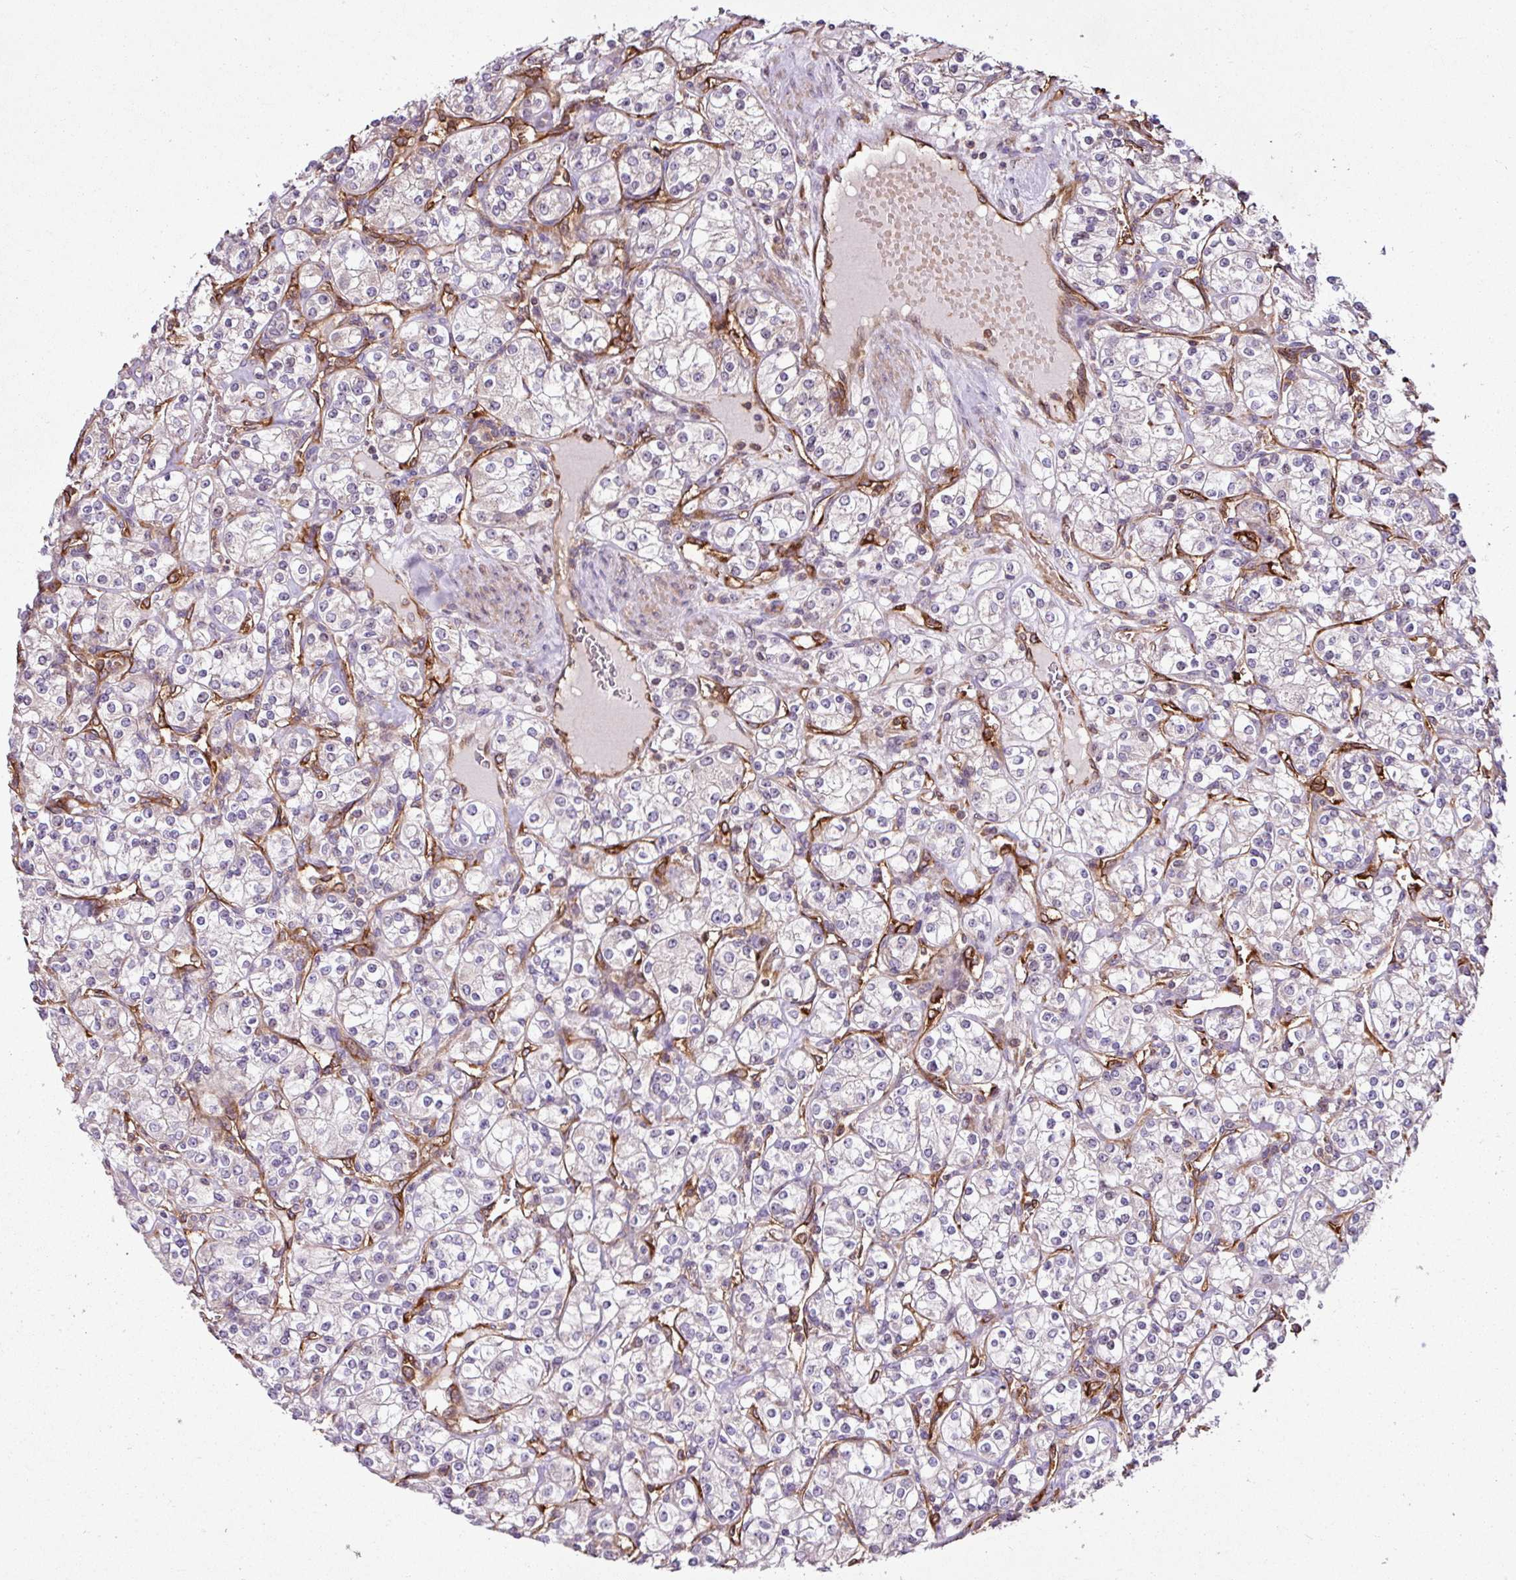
{"staining": {"intensity": "negative", "quantity": "none", "location": "none"}, "tissue": "renal cancer", "cell_type": "Tumor cells", "image_type": "cancer", "snomed": [{"axis": "morphology", "description": "Adenocarcinoma, NOS"}, {"axis": "topography", "description": "Kidney"}], "caption": "Immunohistochemical staining of human renal cancer (adenocarcinoma) shows no significant staining in tumor cells. (DAB (3,3'-diaminobenzidine) immunohistochemistry (IHC) with hematoxylin counter stain).", "gene": "ZNF106", "patient": {"sex": "male", "age": 77}}